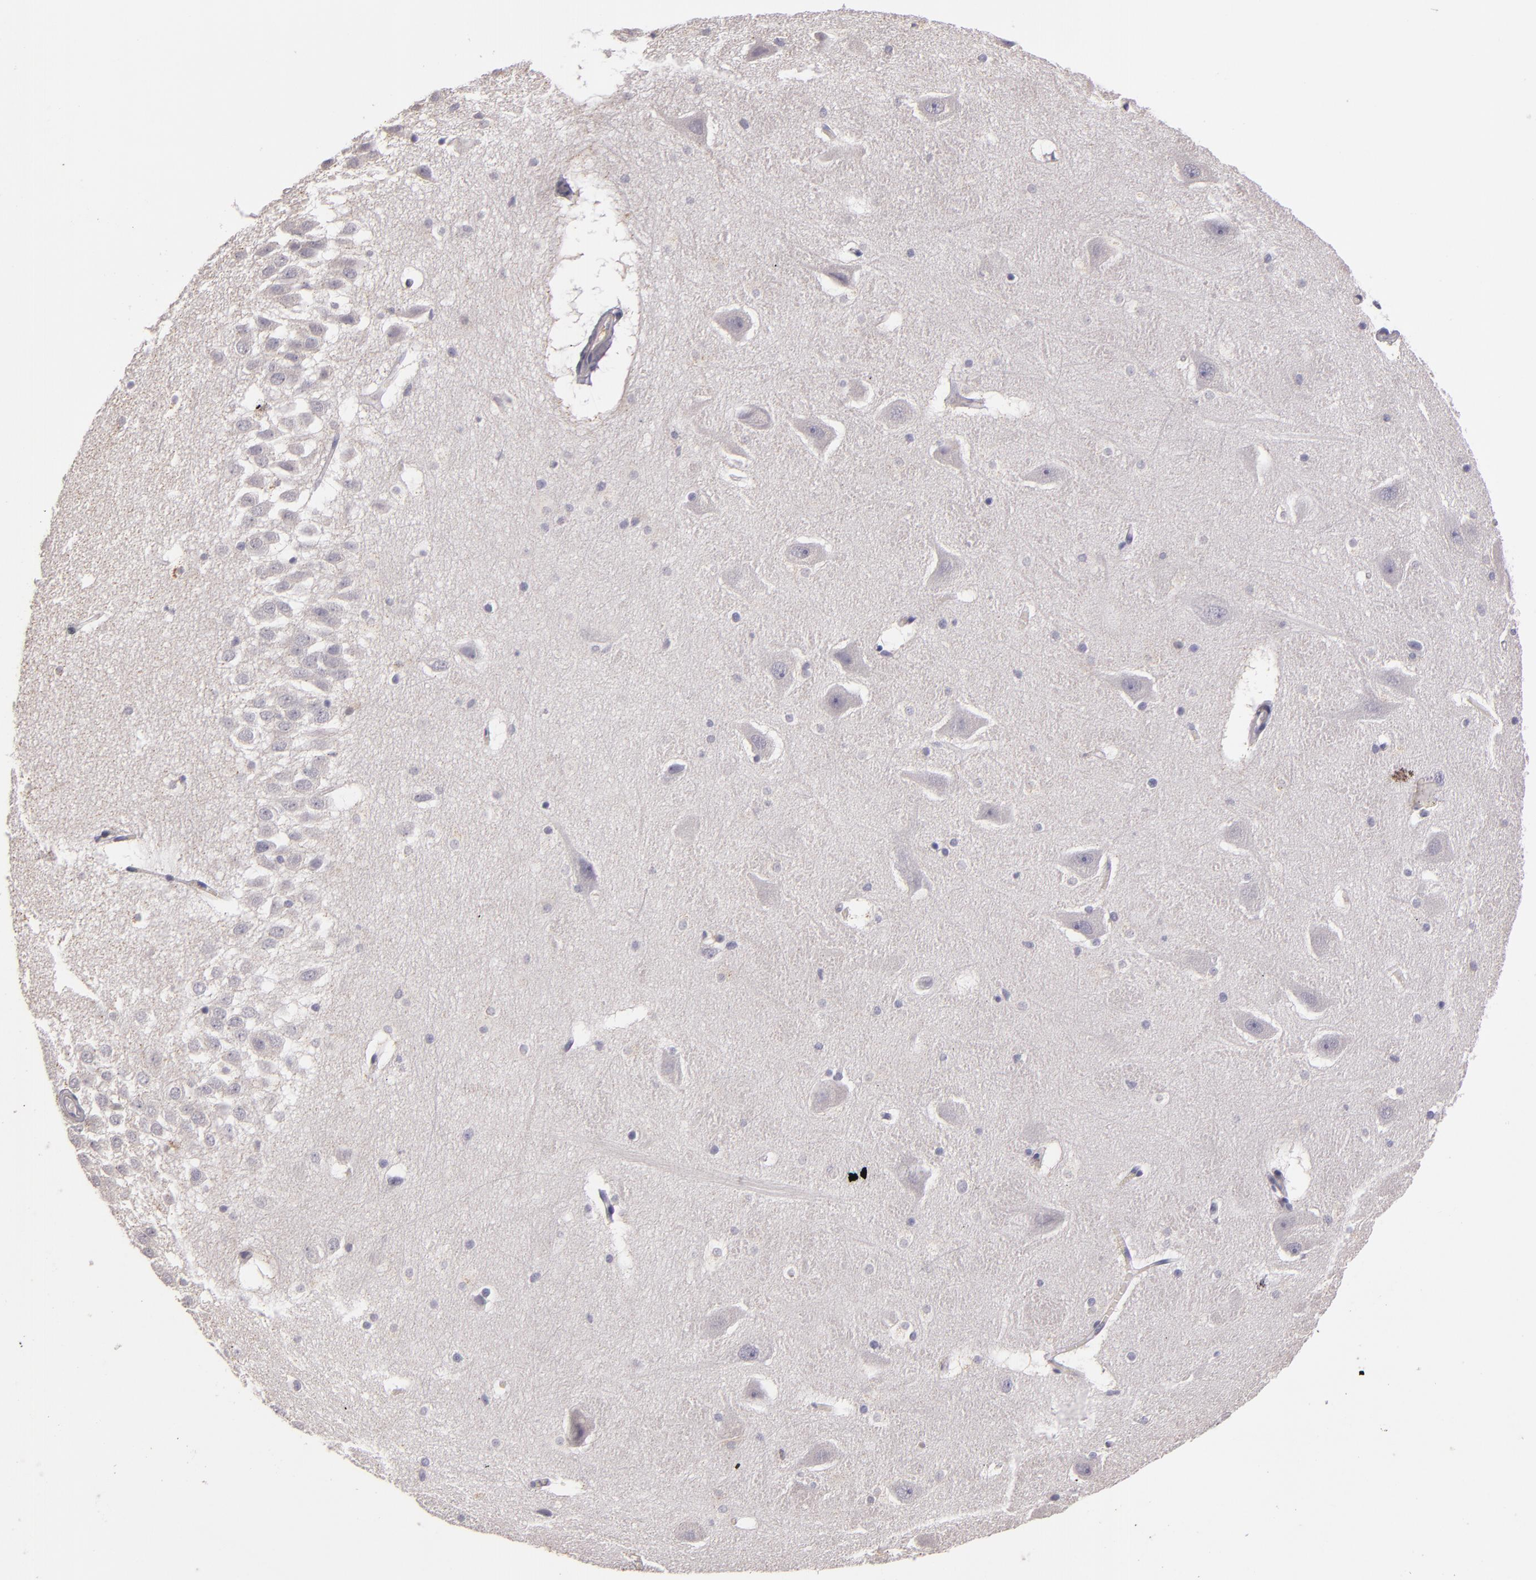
{"staining": {"intensity": "negative", "quantity": "none", "location": "none"}, "tissue": "hippocampus", "cell_type": "Glial cells", "image_type": "normal", "snomed": [{"axis": "morphology", "description": "Normal tissue, NOS"}, {"axis": "topography", "description": "Hippocampus"}], "caption": "Immunohistochemistry of unremarkable human hippocampus demonstrates no expression in glial cells. Nuclei are stained in blue.", "gene": "TLR8", "patient": {"sex": "male", "age": 45}}